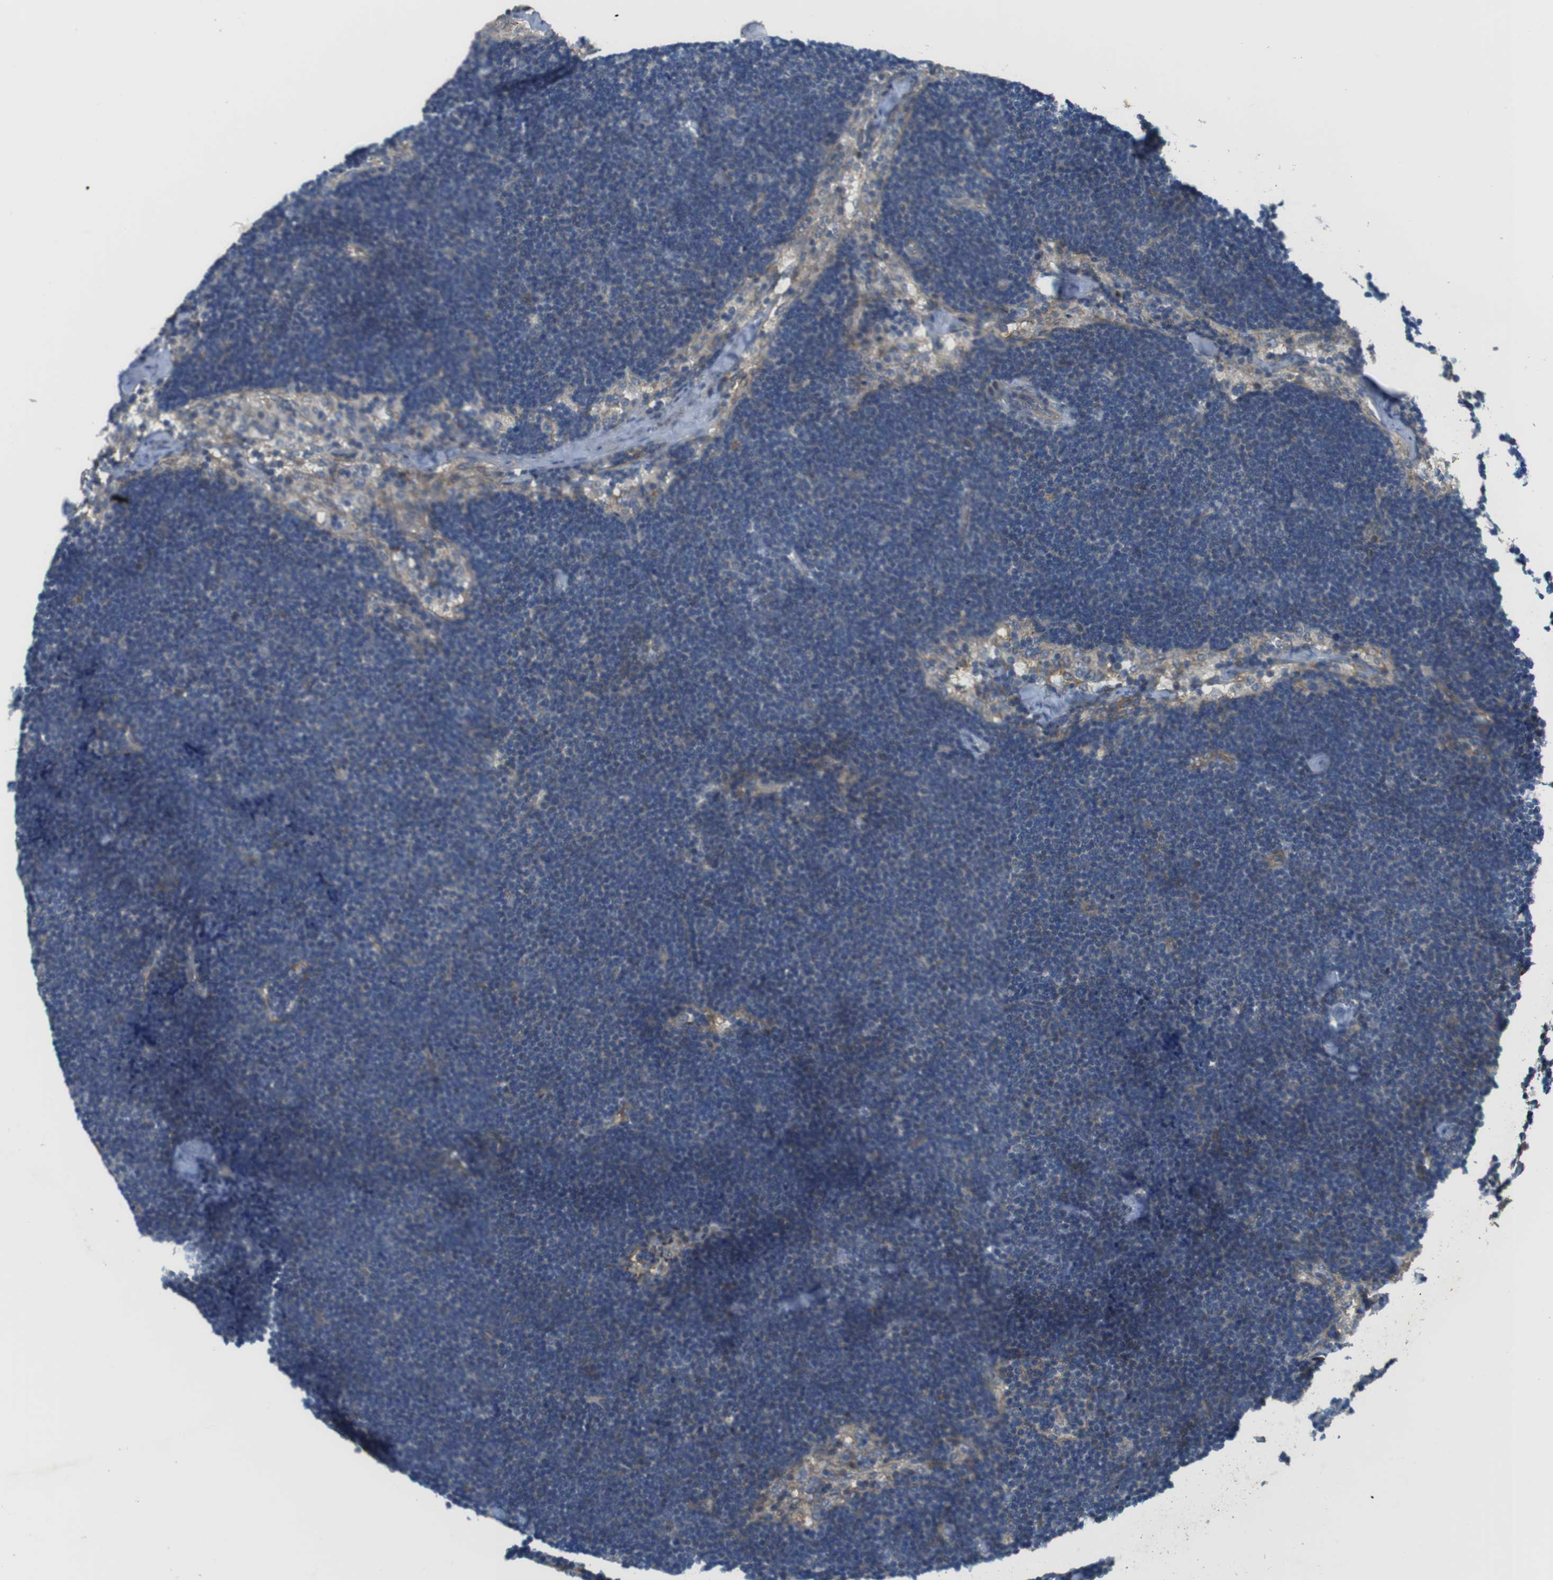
{"staining": {"intensity": "weak", "quantity": "25%-75%", "location": "cytoplasmic/membranous"}, "tissue": "lymph node", "cell_type": "Germinal center cells", "image_type": "normal", "snomed": [{"axis": "morphology", "description": "Normal tissue, NOS"}, {"axis": "topography", "description": "Lymph node"}], "caption": "IHC staining of normal lymph node, which exhibits low levels of weak cytoplasmic/membranous expression in approximately 25%-75% of germinal center cells indicating weak cytoplasmic/membranous protein positivity. The staining was performed using DAB (brown) for protein detection and nuclei were counterstained in hematoxylin (blue).", "gene": "ABHD15", "patient": {"sex": "male", "age": 63}}